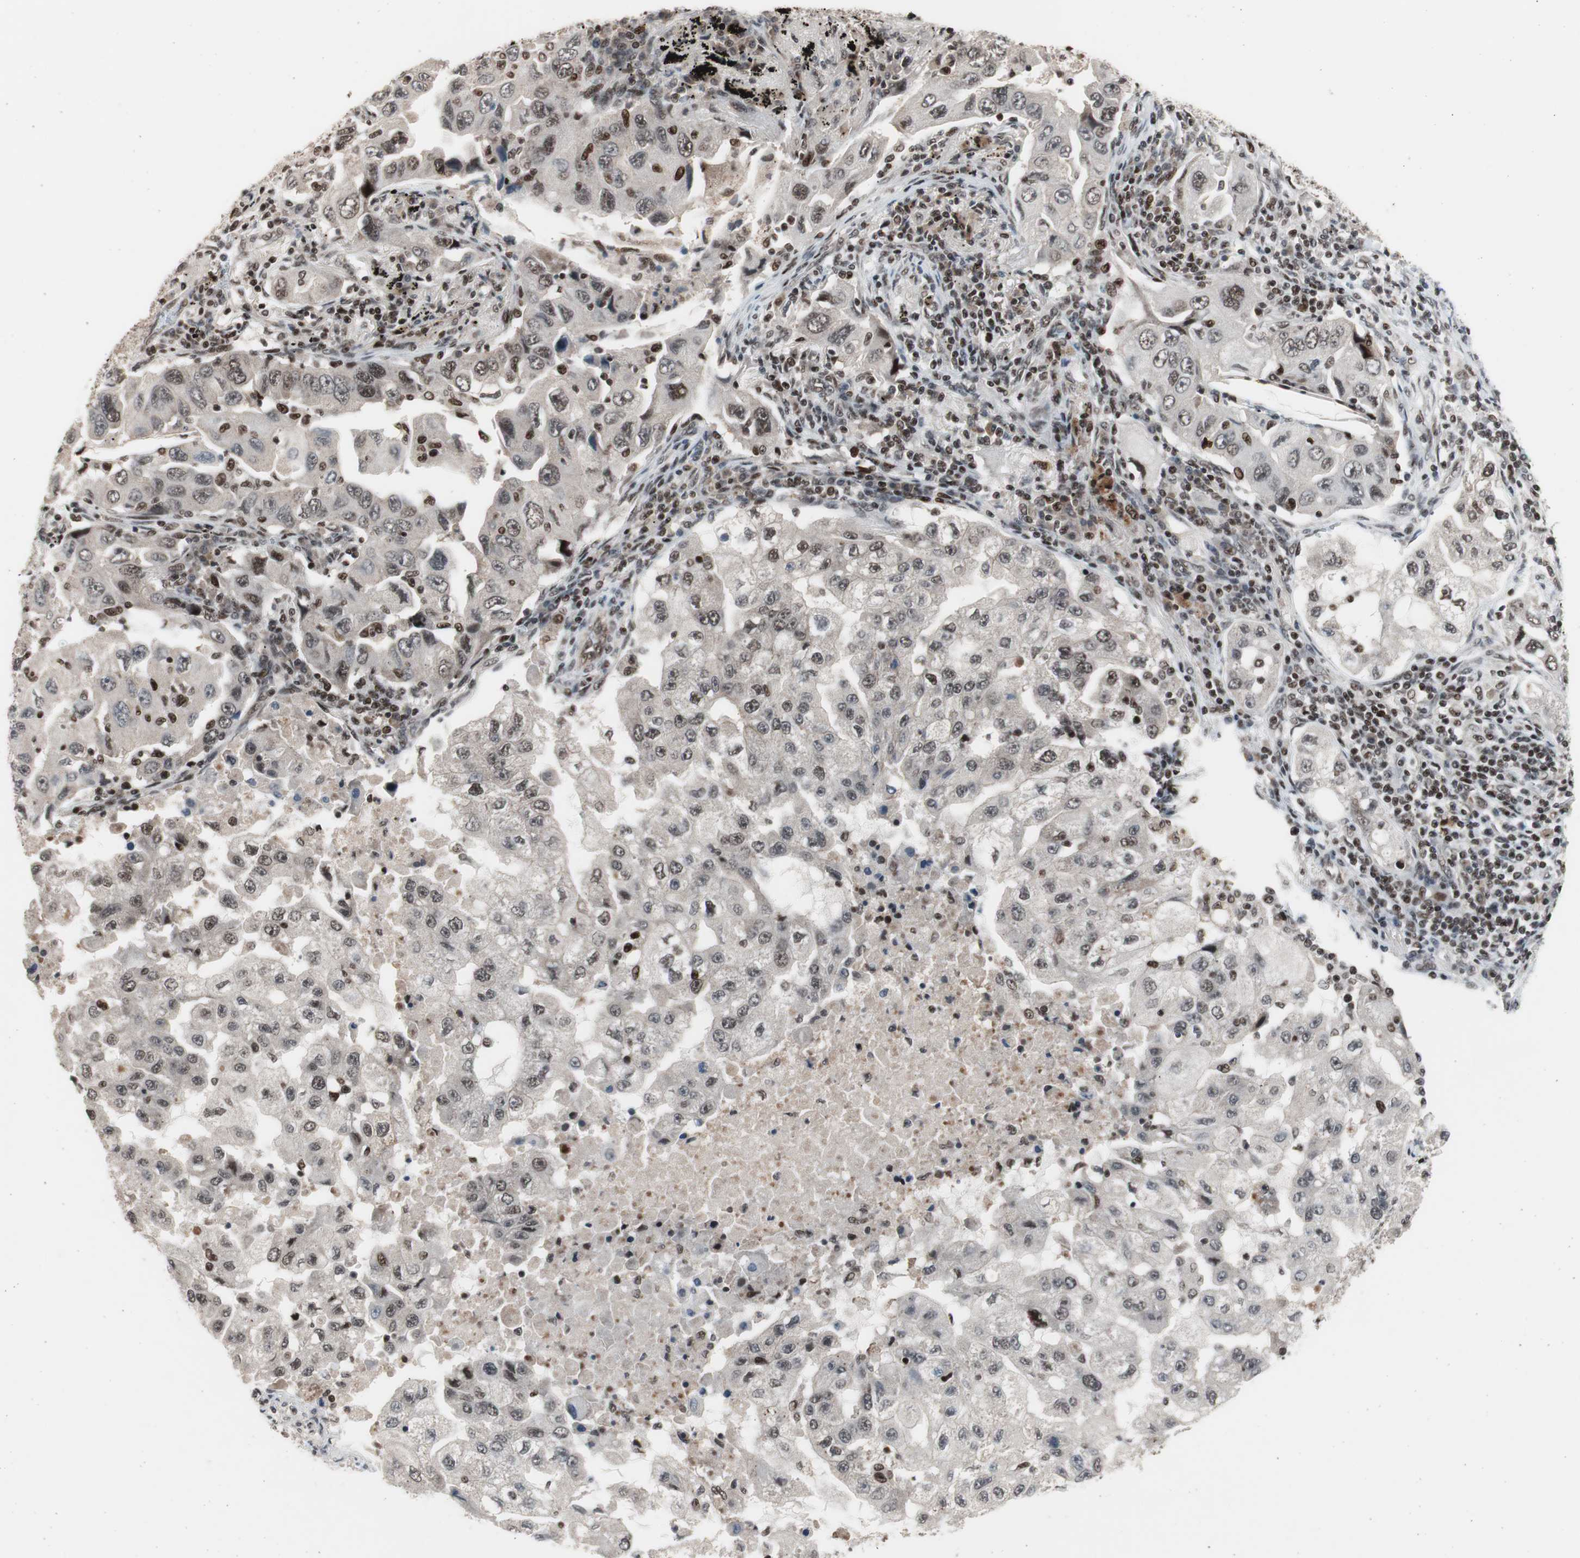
{"staining": {"intensity": "moderate", "quantity": "25%-75%", "location": "nuclear"}, "tissue": "lung cancer", "cell_type": "Tumor cells", "image_type": "cancer", "snomed": [{"axis": "morphology", "description": "Adenocarcinoma, NOS"}, {"axis": "topography", "description": "Lung"}], "caption": "Immunohistochemistry (IHC) of adenocarcinoma (lung) exhibits medium levels of moderate nuclear staining in approximately 25%-75% of tumor cells.", "gene": "RPA1", "patient": {"sex": "female", "age": 65}}